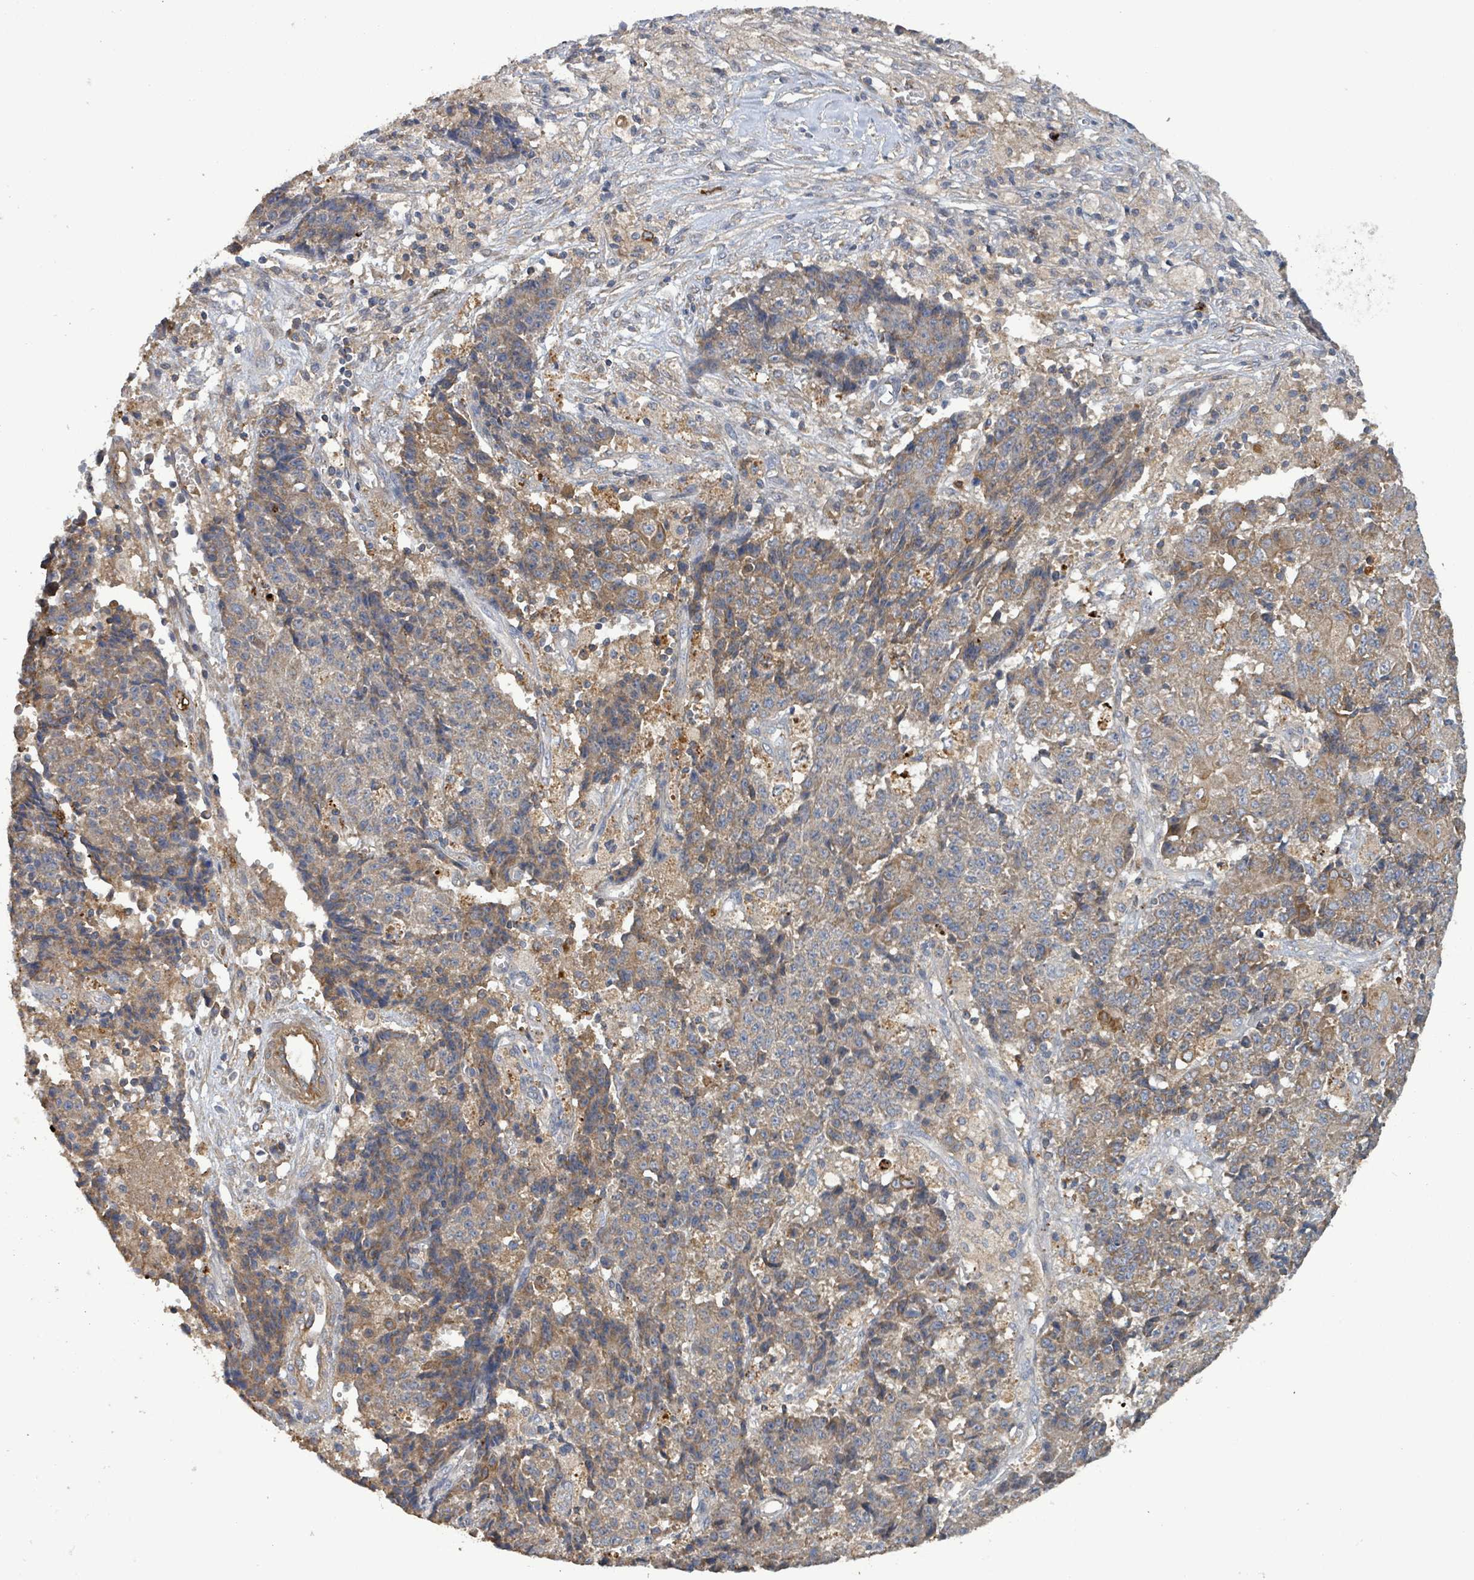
{"staining": {"intensity": "moderate", "quantity": "25%-75%", "location": "cytoplasmic/membranous"}, "tissue": "ovarian cancer", "cell_type": "Tumor cells", "image_type": "cancer", "snomed": [{"axis": "morphology", "description": "Carcinoma, endometroid"}, {"axis": "topography", "description": "Ovary"}], "caption": "This micrograph displays endometroid carcinoma (ovarian) stained with IHC to label a protein in brown. The cytoplasmic/membranous of tumor cells show moderate positivity for the protein. Nuclei are counter-stained blue.", "gene": "PLAAT1", "patient": {"sex": "female", "age": 42}}